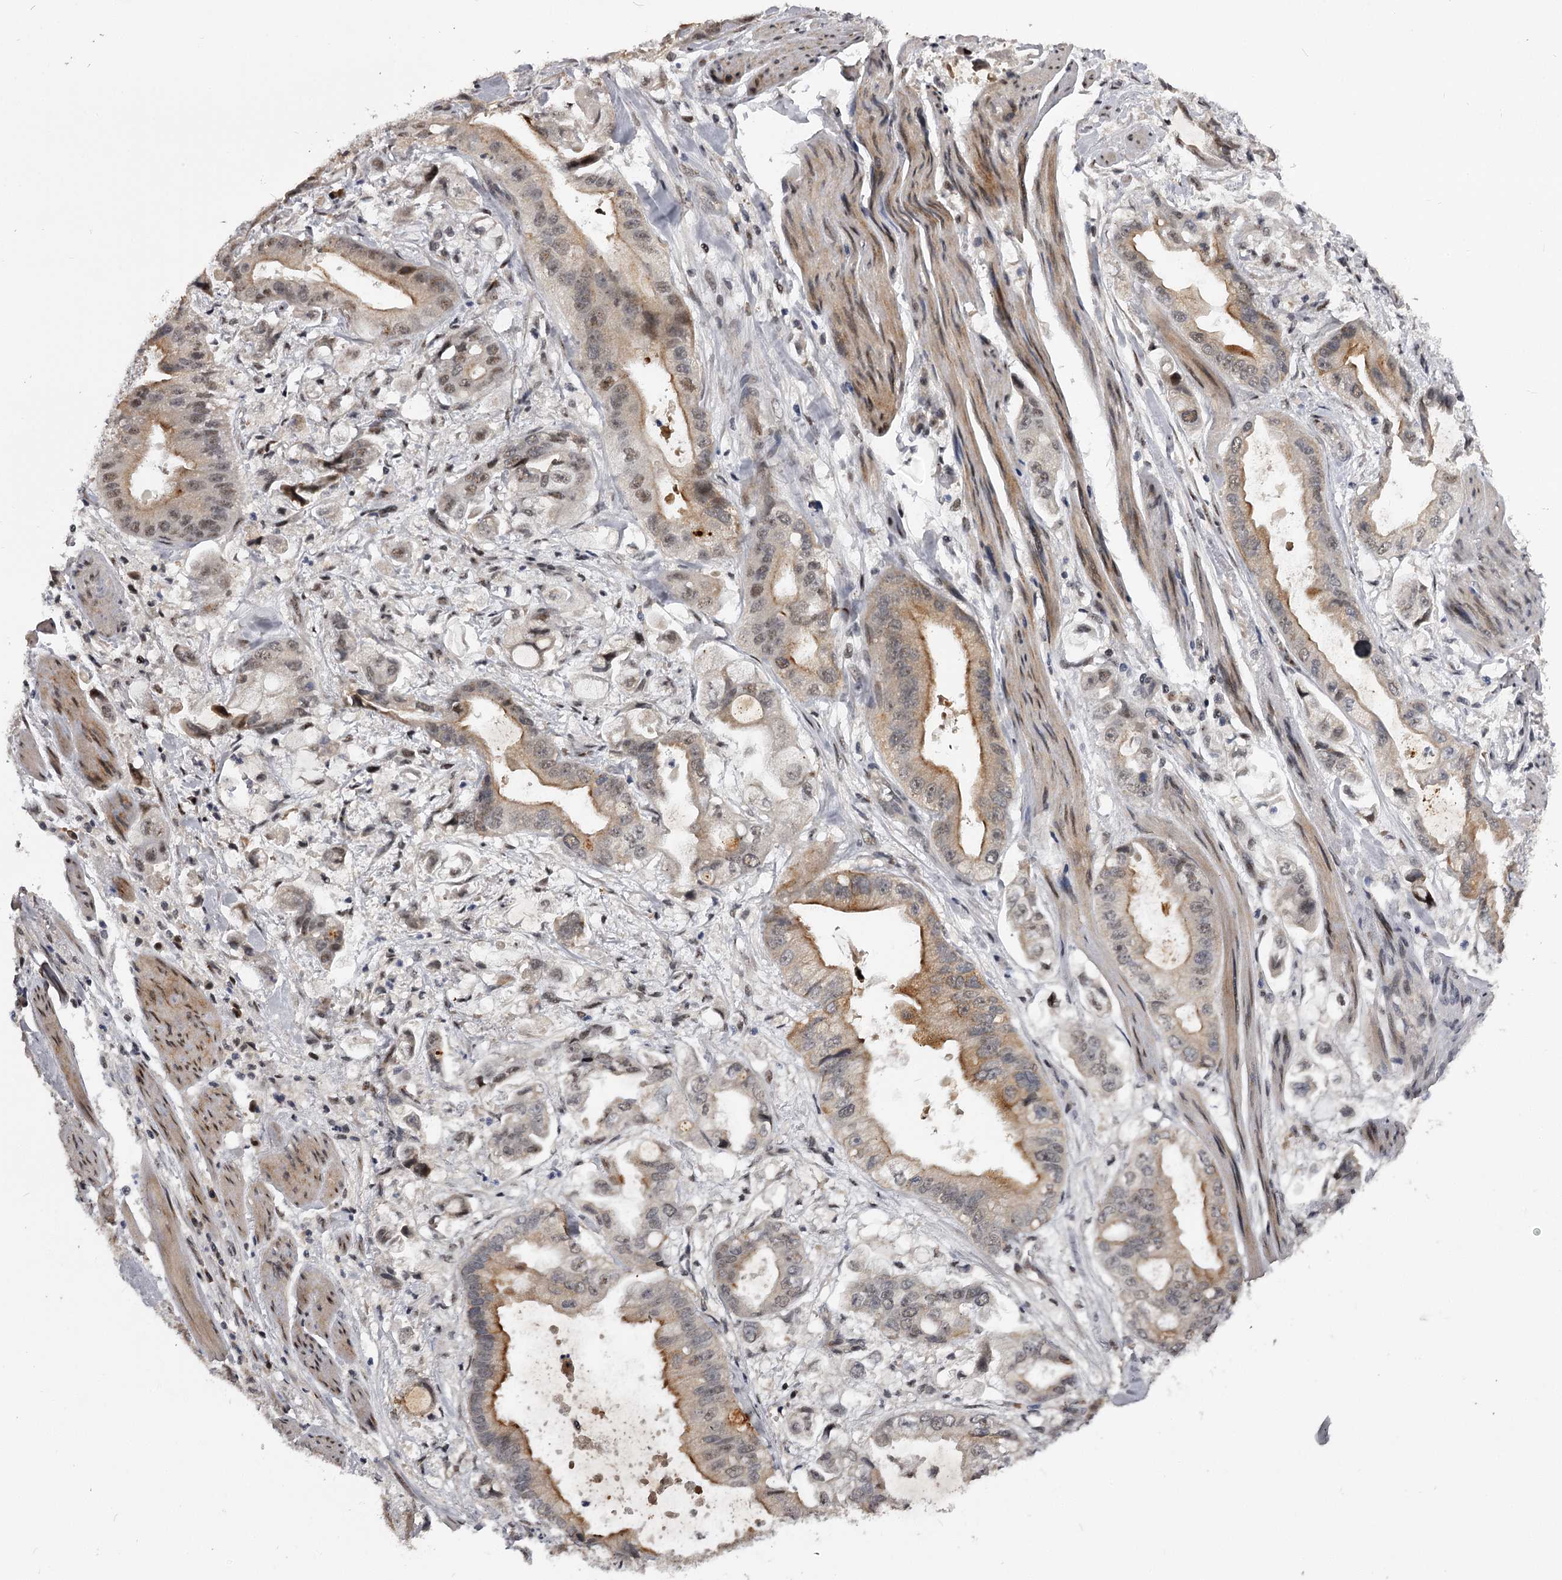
{"staining": {"intensity": "moderate", "quantity": "<25%", "location": "cytoplasmic/membranous,nuclear"}, "tissue": "stomach cancer", "cell_type": "Tumor cells", "image_type": "cancer", "snomed": [{"axis": "morphology", "description": "Adenocarcinoma, NOS"}, {"axis": "topography", "description": "Stomach"}], "caption": "Protein expression analysis of stomach cancer (adenocarcinoma) displays moderate cytoplasmic/membranous and nuclear positivity in approximately <25% of tumor cells.", "gene": "RNF44", "patient": {"sex": "male", "age": 62}}